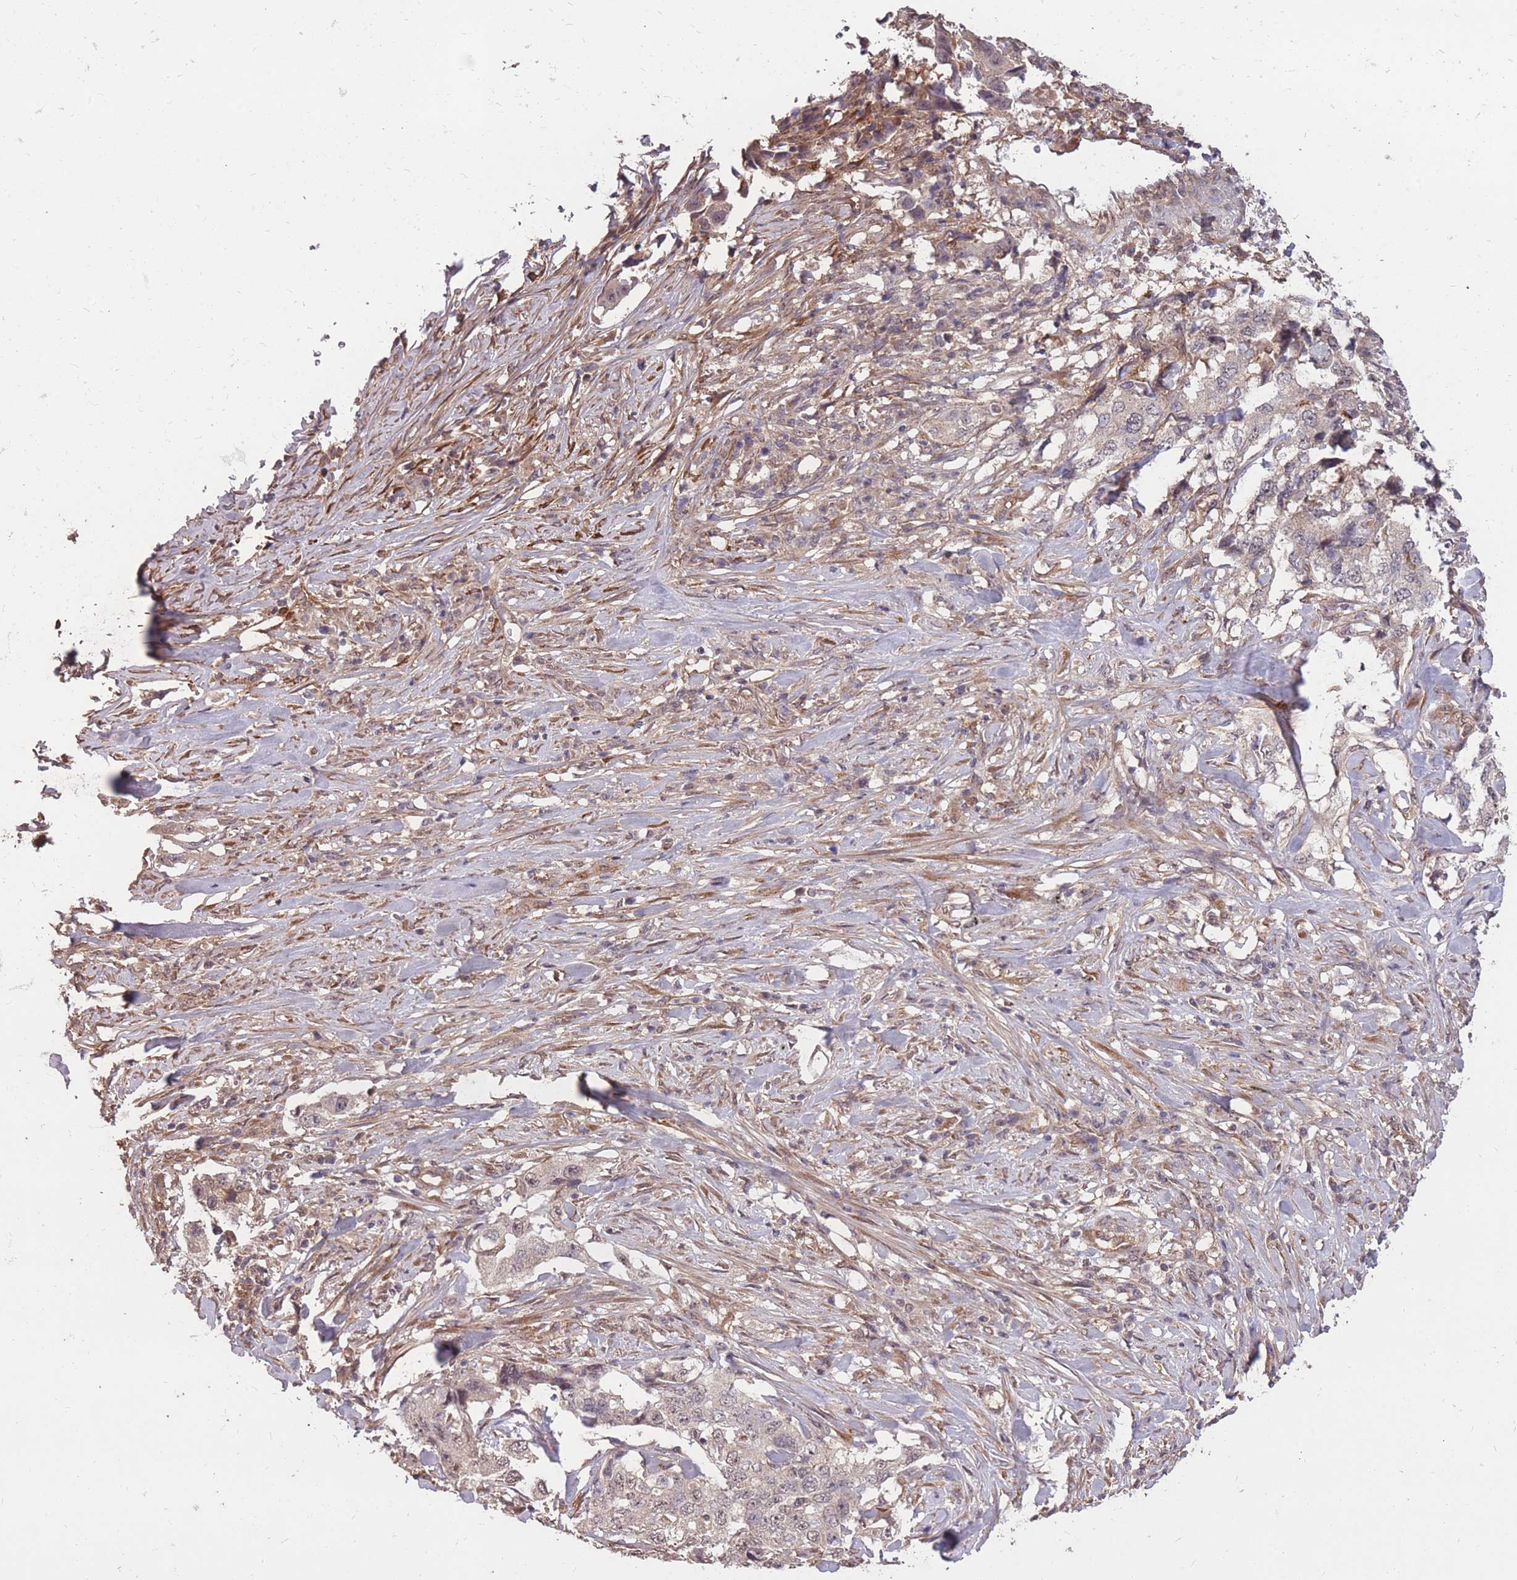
{"staining": {"intensity": "negative", "quantity": "none", "location": "none"}, "tissue": "lung cancer", "cell_type": "Tumor cells", "image_type": "cancer", "snomed": [{"axis": "morphology", "description": "Adenocarcinoma, NOS"}, {"axis": "topography", "description": "Lung"}], "caption": "Immunohistochemical staining of human adenocarcinoma (lung) demonstrates no significant staining in tumor cells. Brightfield microscopy of immunohistochemistry stained with DAB (brown) and hematoxylin (blue), captured at high magnification.", "gene": "DYNC1LI2", "patient": {"sex": "female", "age": 51}}